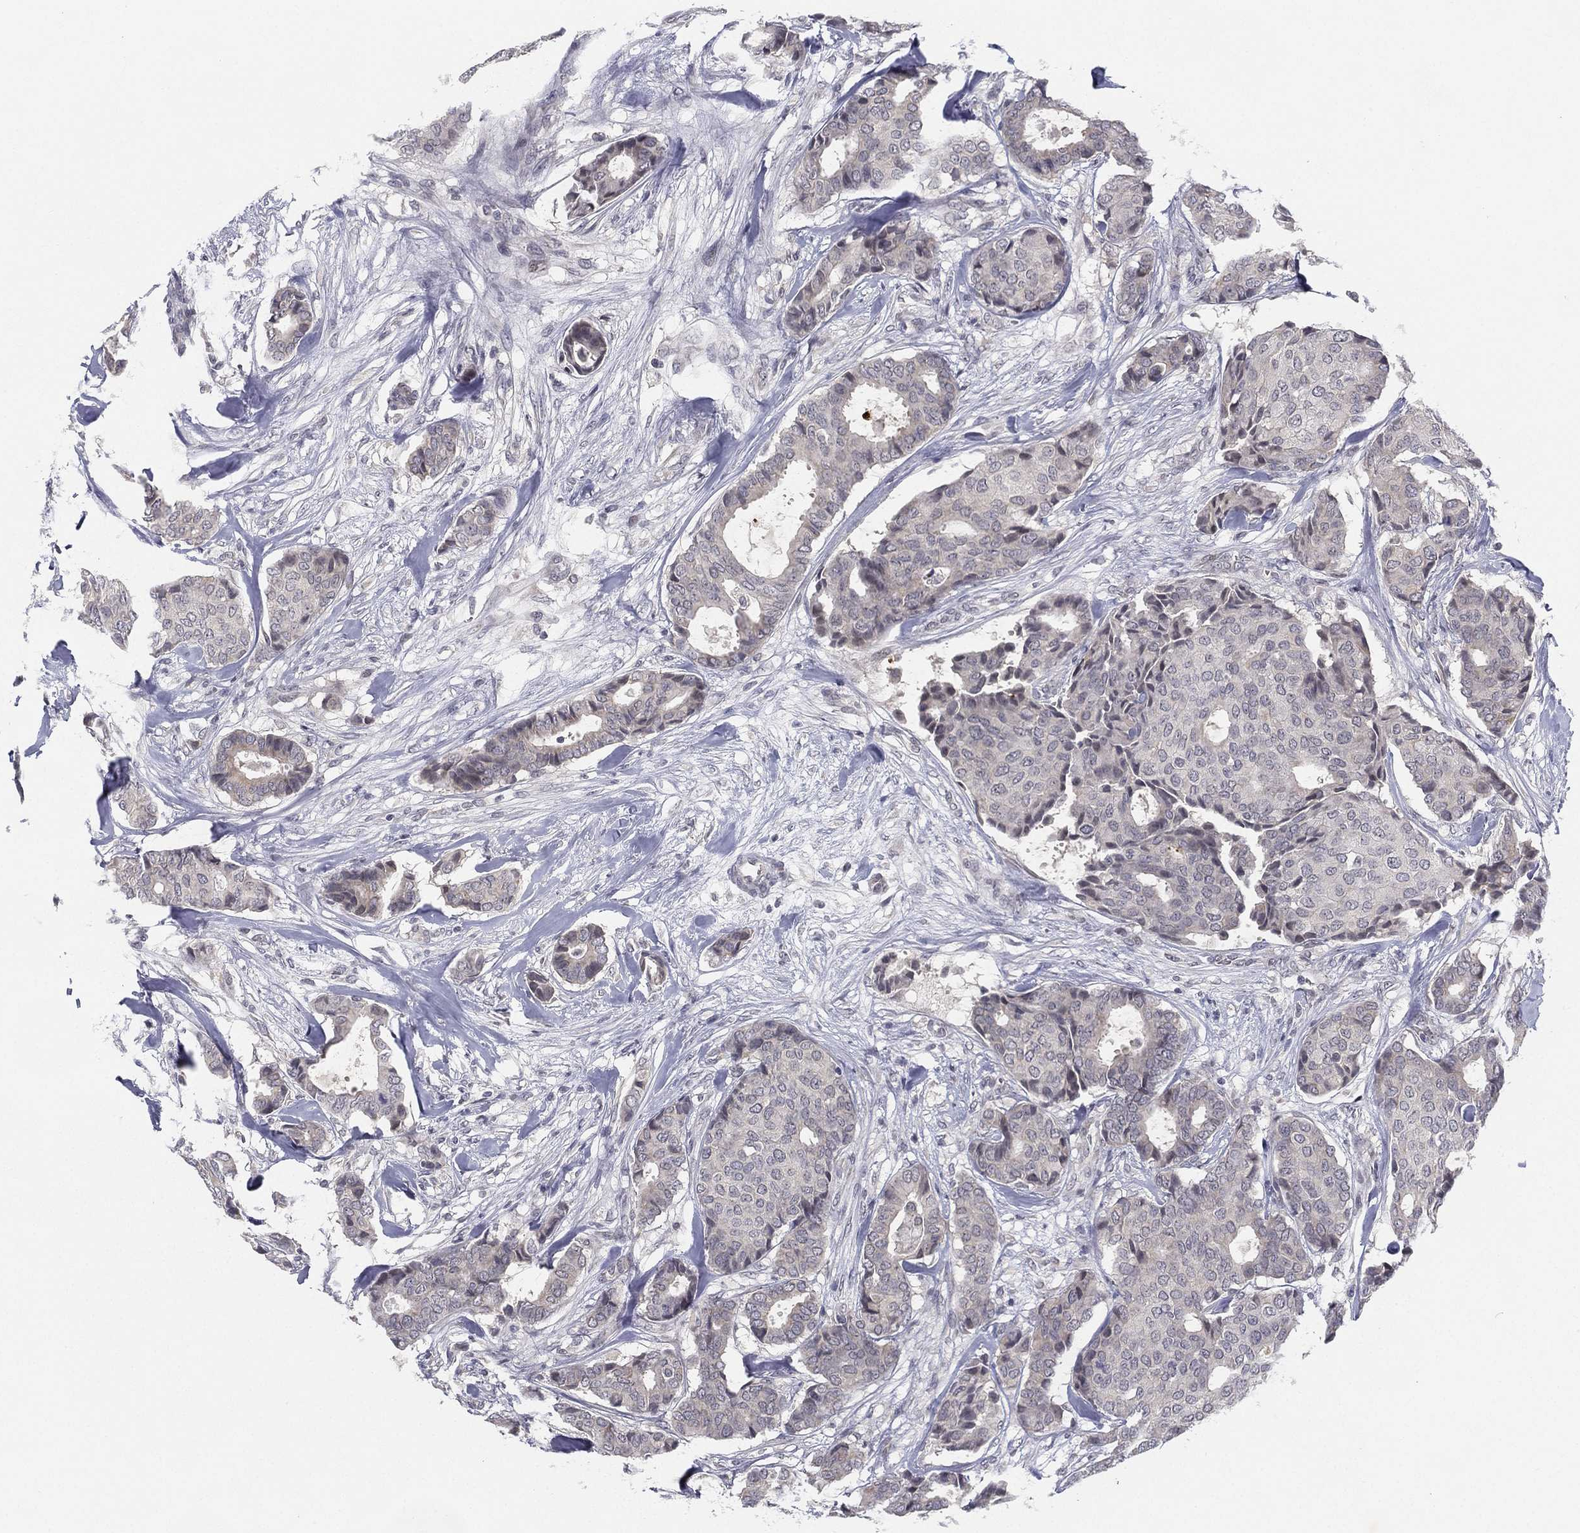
{"staining": {"intensity": "negative", "quantity": "none", "location": "none"}, "tissue": "breast cancer", "cell_type": "Tumor cells", "image_type": "cancer", "snomed": [{"axis": "morphology", "description": "Duct carcinoma"}, {"axis": "topography", "description": "Breast"}], "caption": "Micrograph shows no protein positivity in tumor cells of breast cancer tissue.", "gene": "MS4A8", "patient": {"sex": "female", "age": 75}}